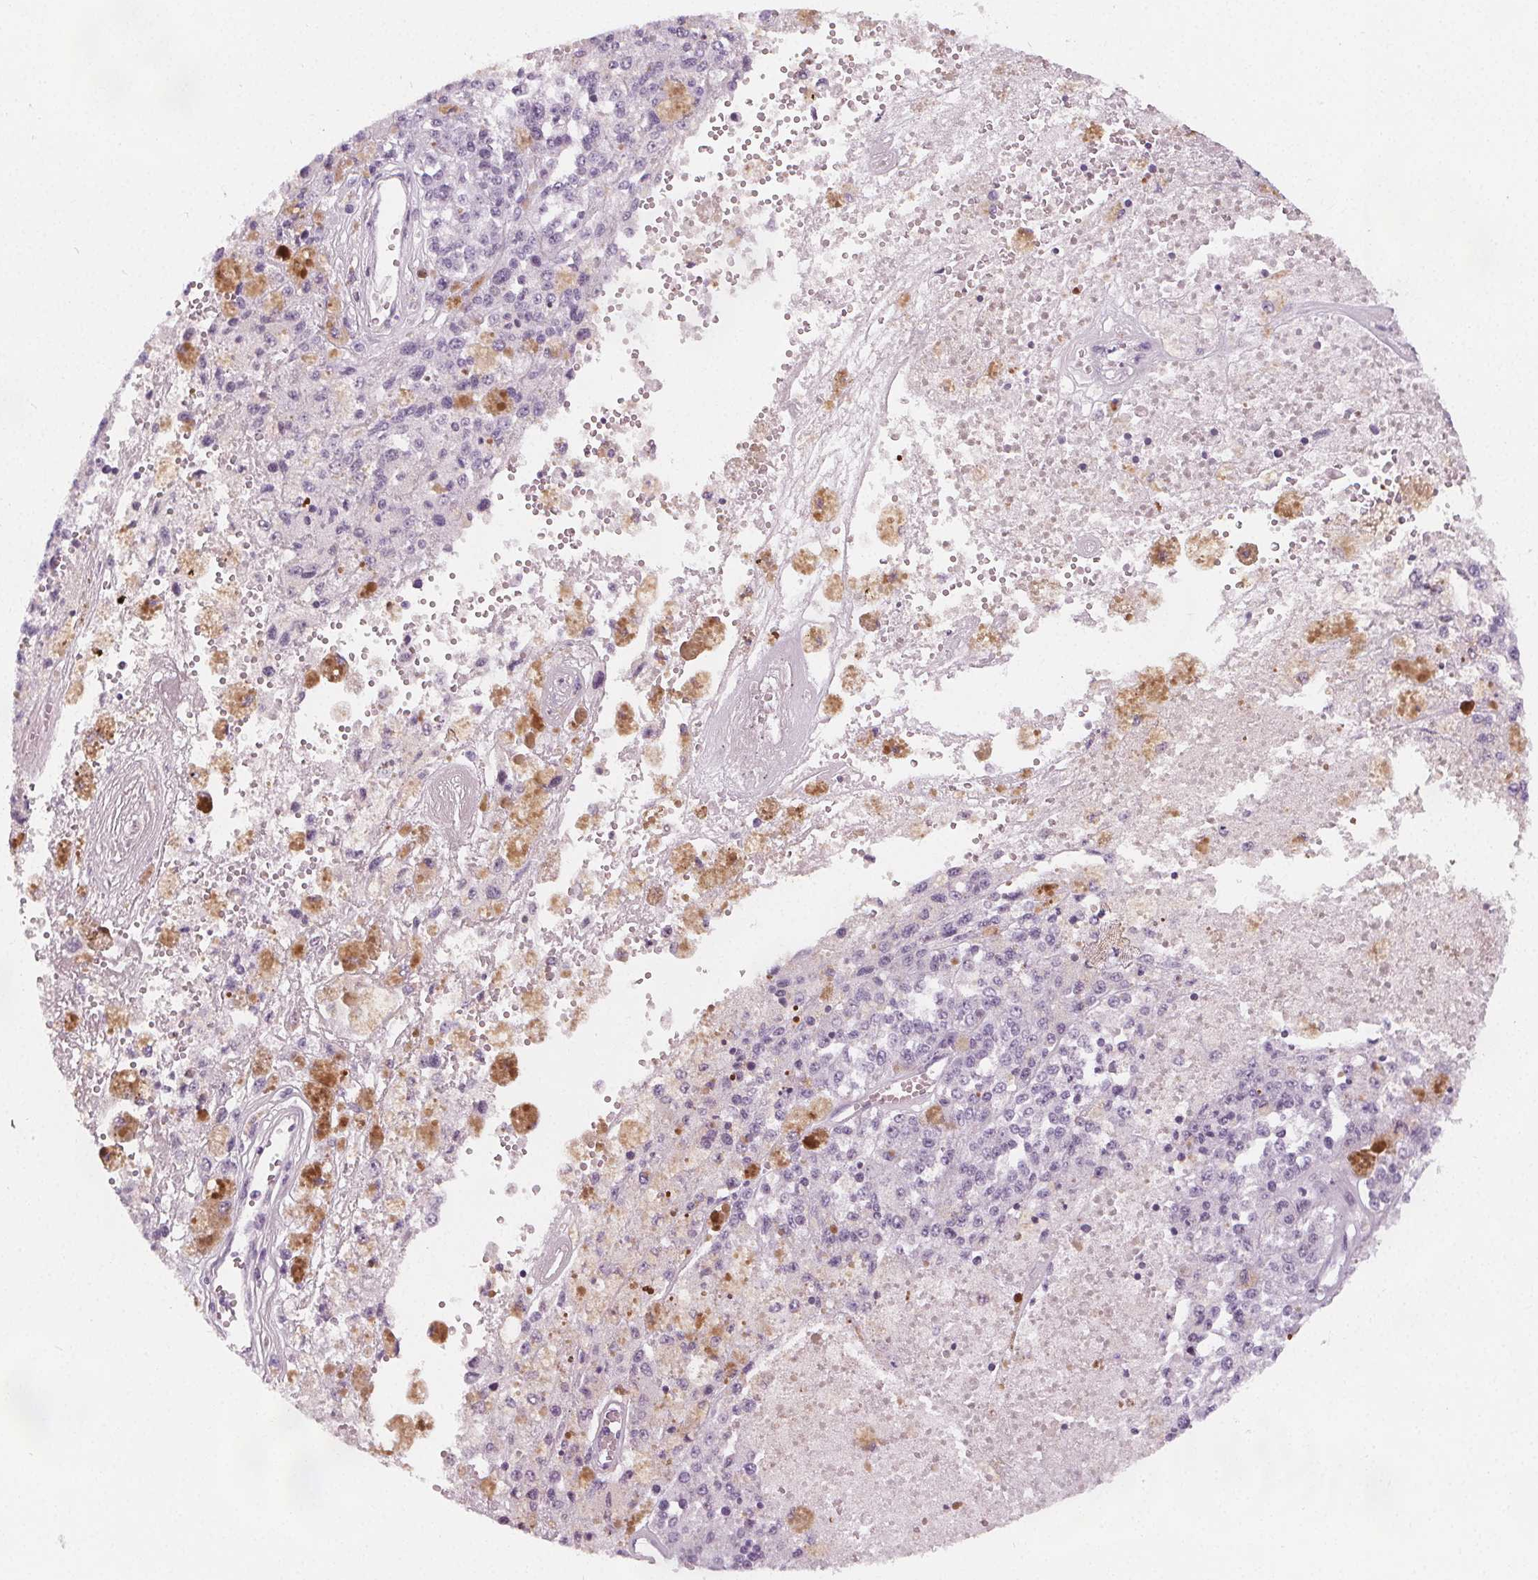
{"staining": {"intensity": "negative", "quantity": "none", "location": "none"}, "tissue": "melanoma", "cell_type": "Tumor cells", "image_type": "cancer", "snomed": [{"axis": "morphology", "description": "Malignant melanoma, Metastatic site"}, {"axis": "topography", "description": "Lymph node"}], "caption": "An immunohistochemistry (IHC) image of melanoma is shown. There is no staining in tumor cells of melanoma.", "gene": "SLC5A12", "patient": {"sex": "female", "age": 64}}